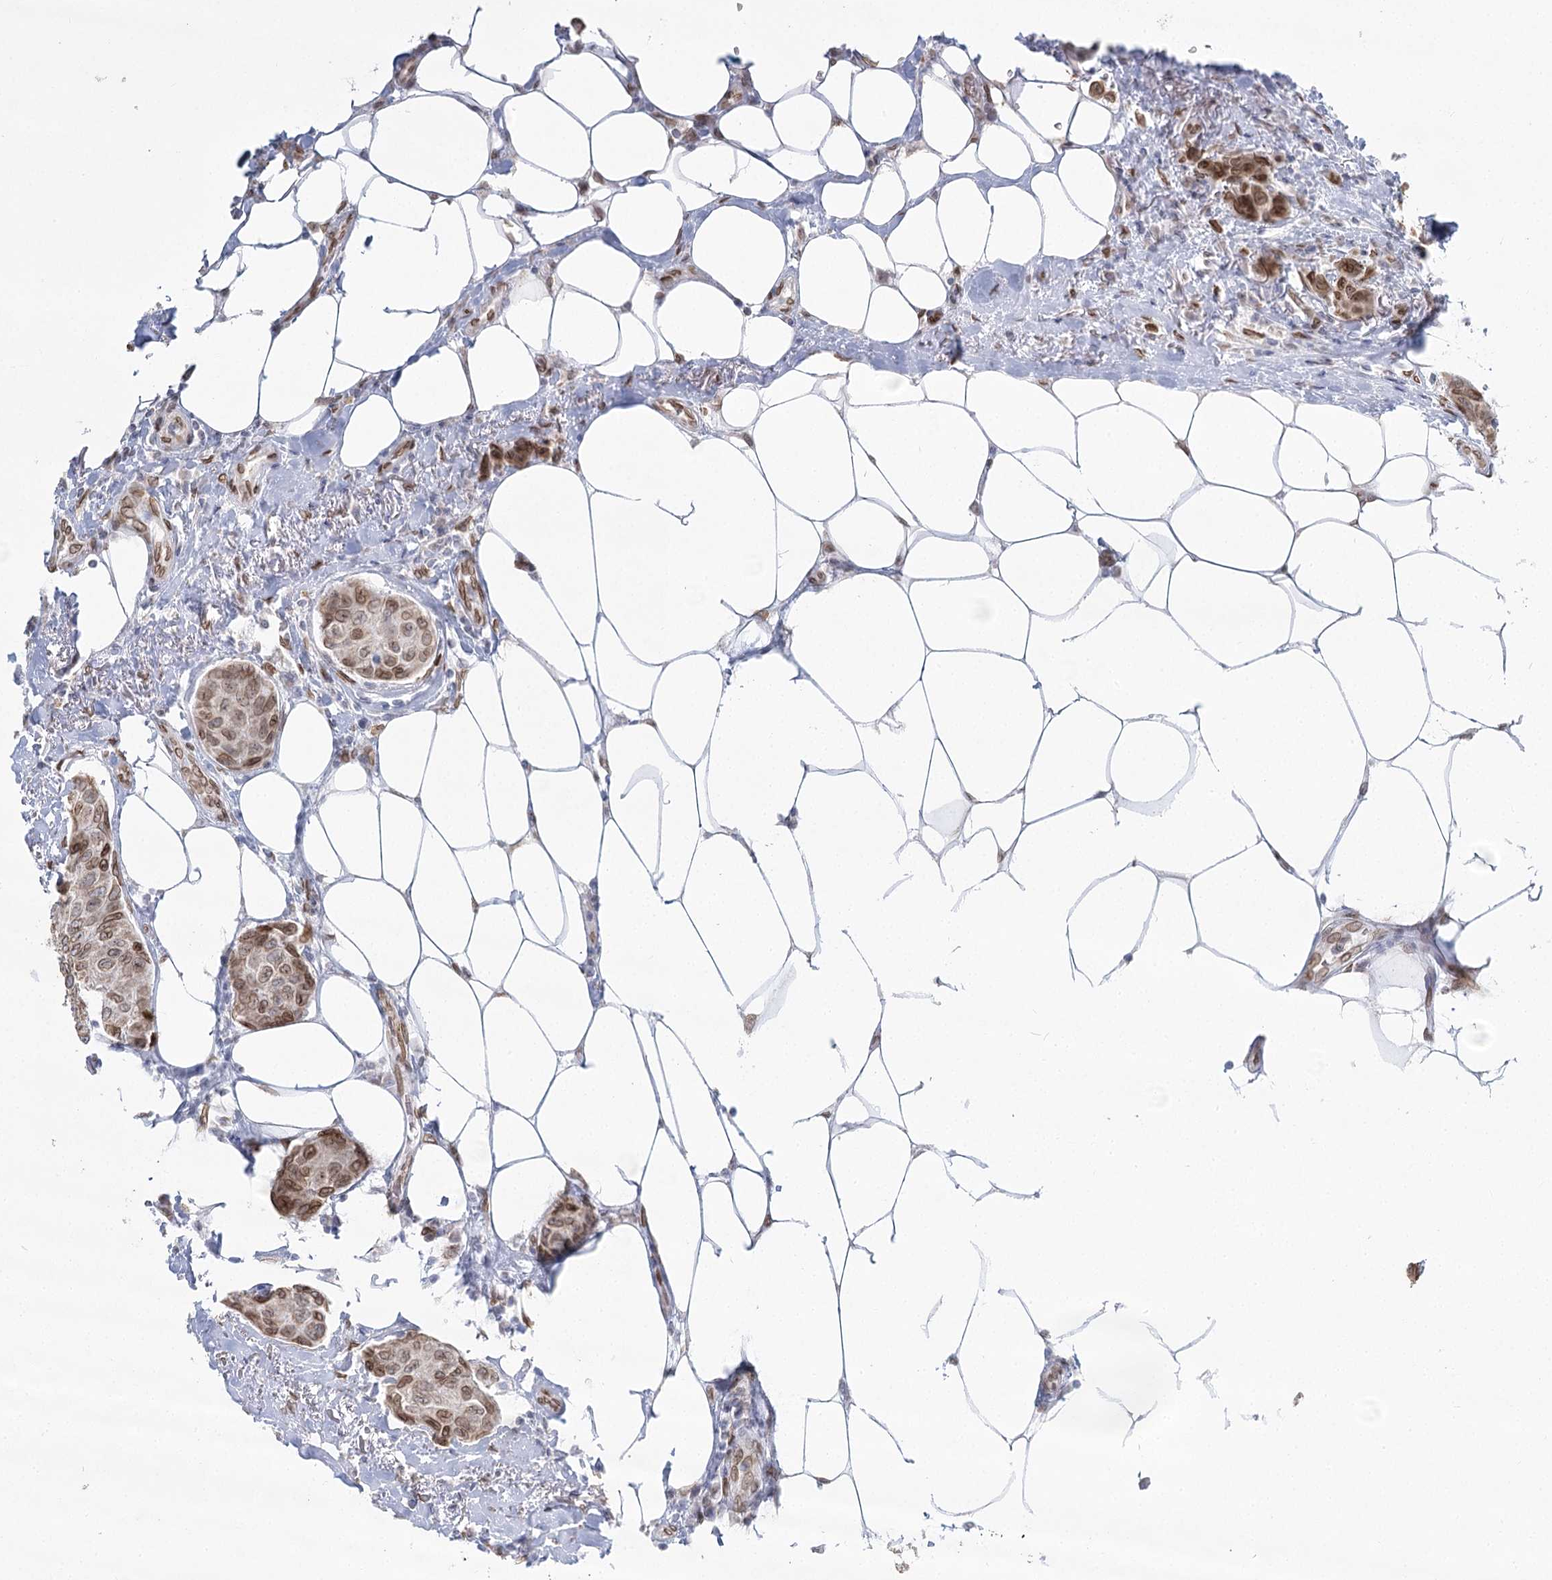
{"staining": {"intensity": "moderate", "quantity": ">75%", "location": "cytoplasmic/membranous,nuclear"}, "tissue": "breast cancer", "cell_type": "Tumor cells", "image_type": "cancer", "snomed": [{"axis": "morphology", "description": "Duct carcinoma"}, {"axis": "topography", "description": "Breast"}], "caption": "This is a histology image of immunohistochemistry staining of breast invasive ductal carcinoma, which shows moderate staining in the cytoplasmic/membranous and nuclear of tumor cells.", "gene": "VWA5A", "patient": {"sex": "female", "age": 80}}